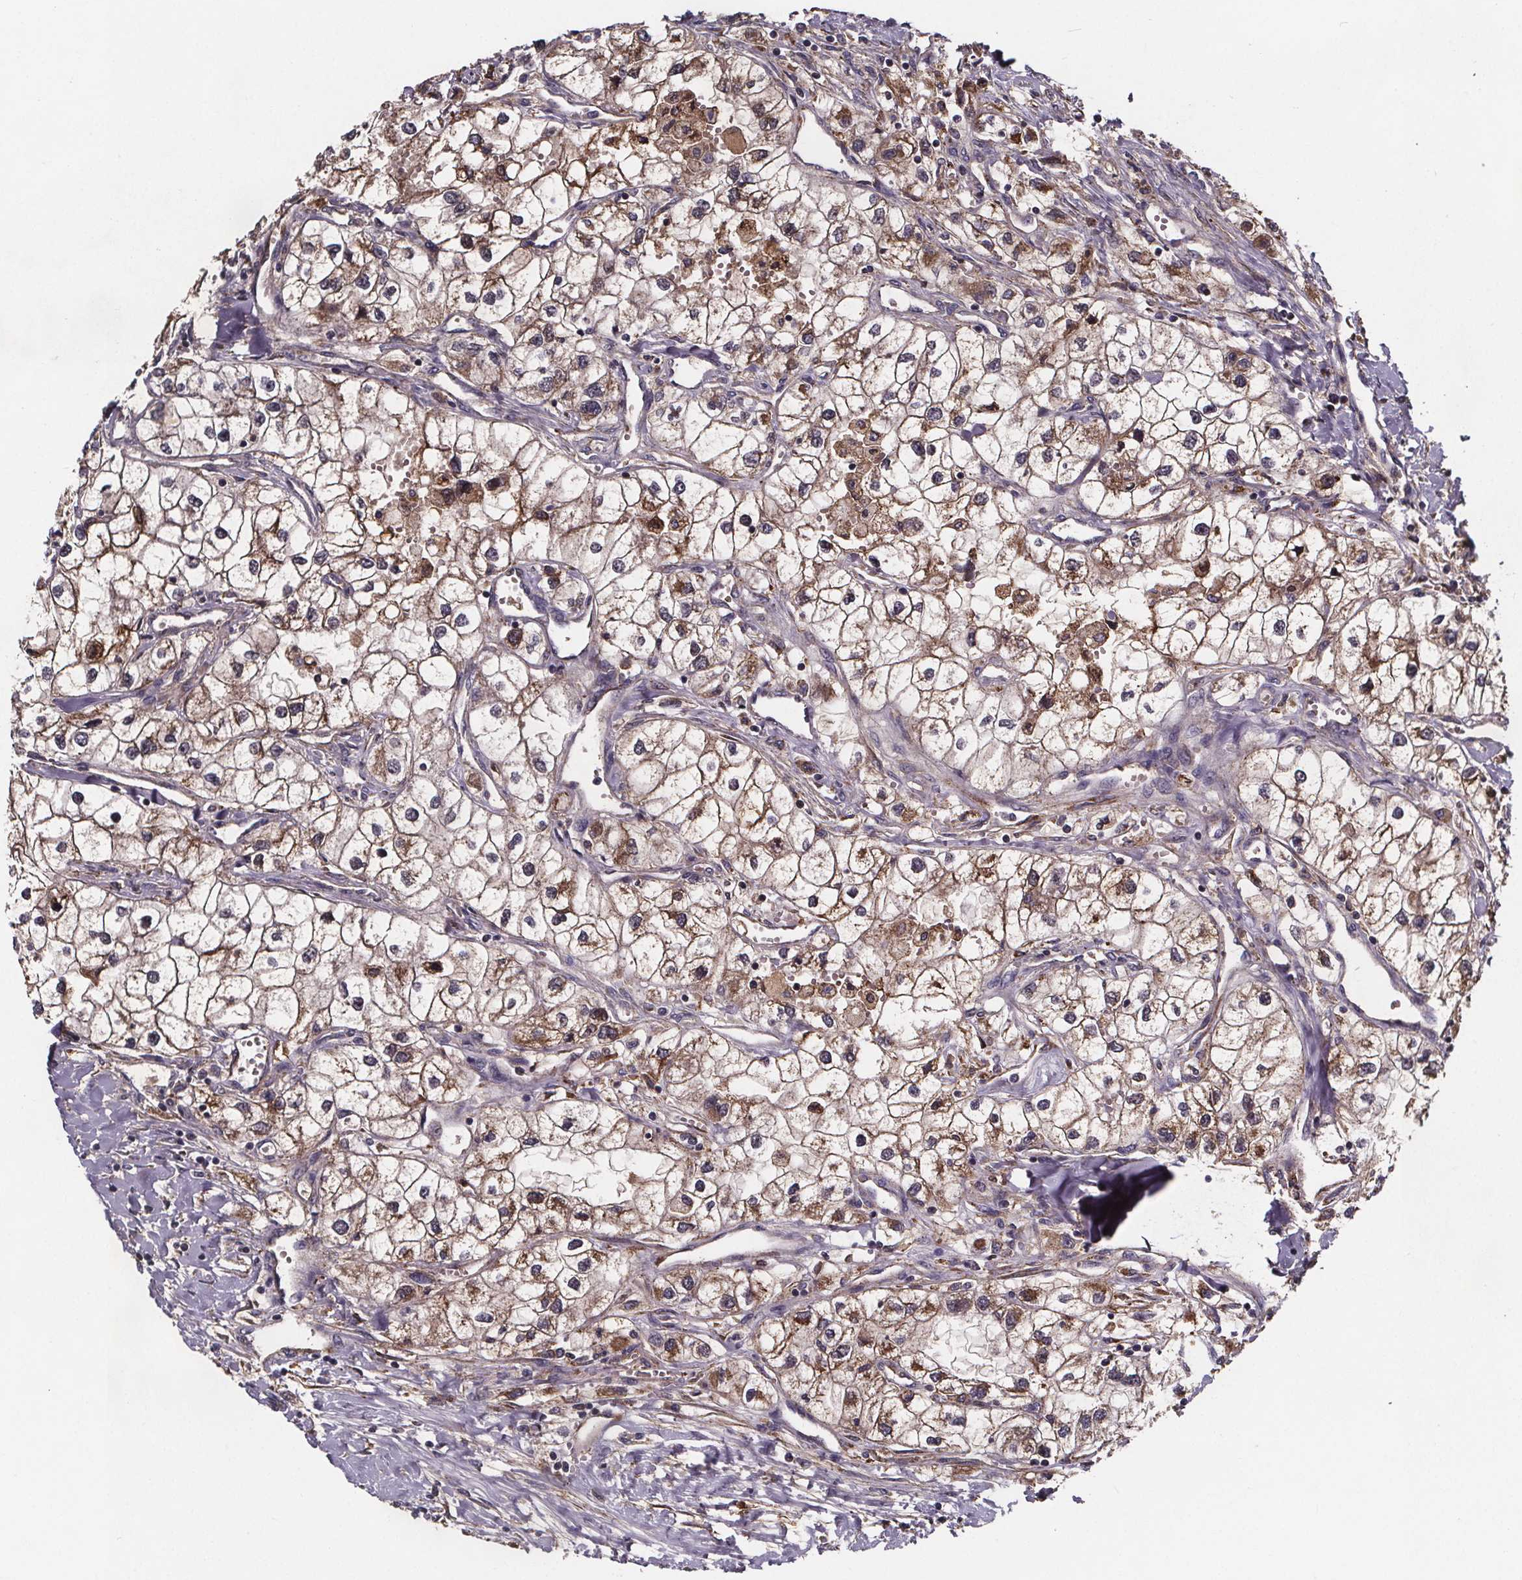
{"staining": {"intensity": "moderate", "quantity": "<25%", "location": "cytoplasmic/membranous"}, "tissue": "renal cancer", "cell_type": "Tumor cells", "image_type": "cancer", "snomed": [{"axis": "morphology", "description": "Adenocarcinoma, NOS"}, {"axis": "topography", "description": "Kidney"}], "caption": "Human renal adenocarcinoma stained with a brown dye demonstrates moderate cytoplasmic/membranous positive expression in about <25% of tumor cells.", "gene": "FASTKD3", "patient": {"sex": "male", "age": 59}}